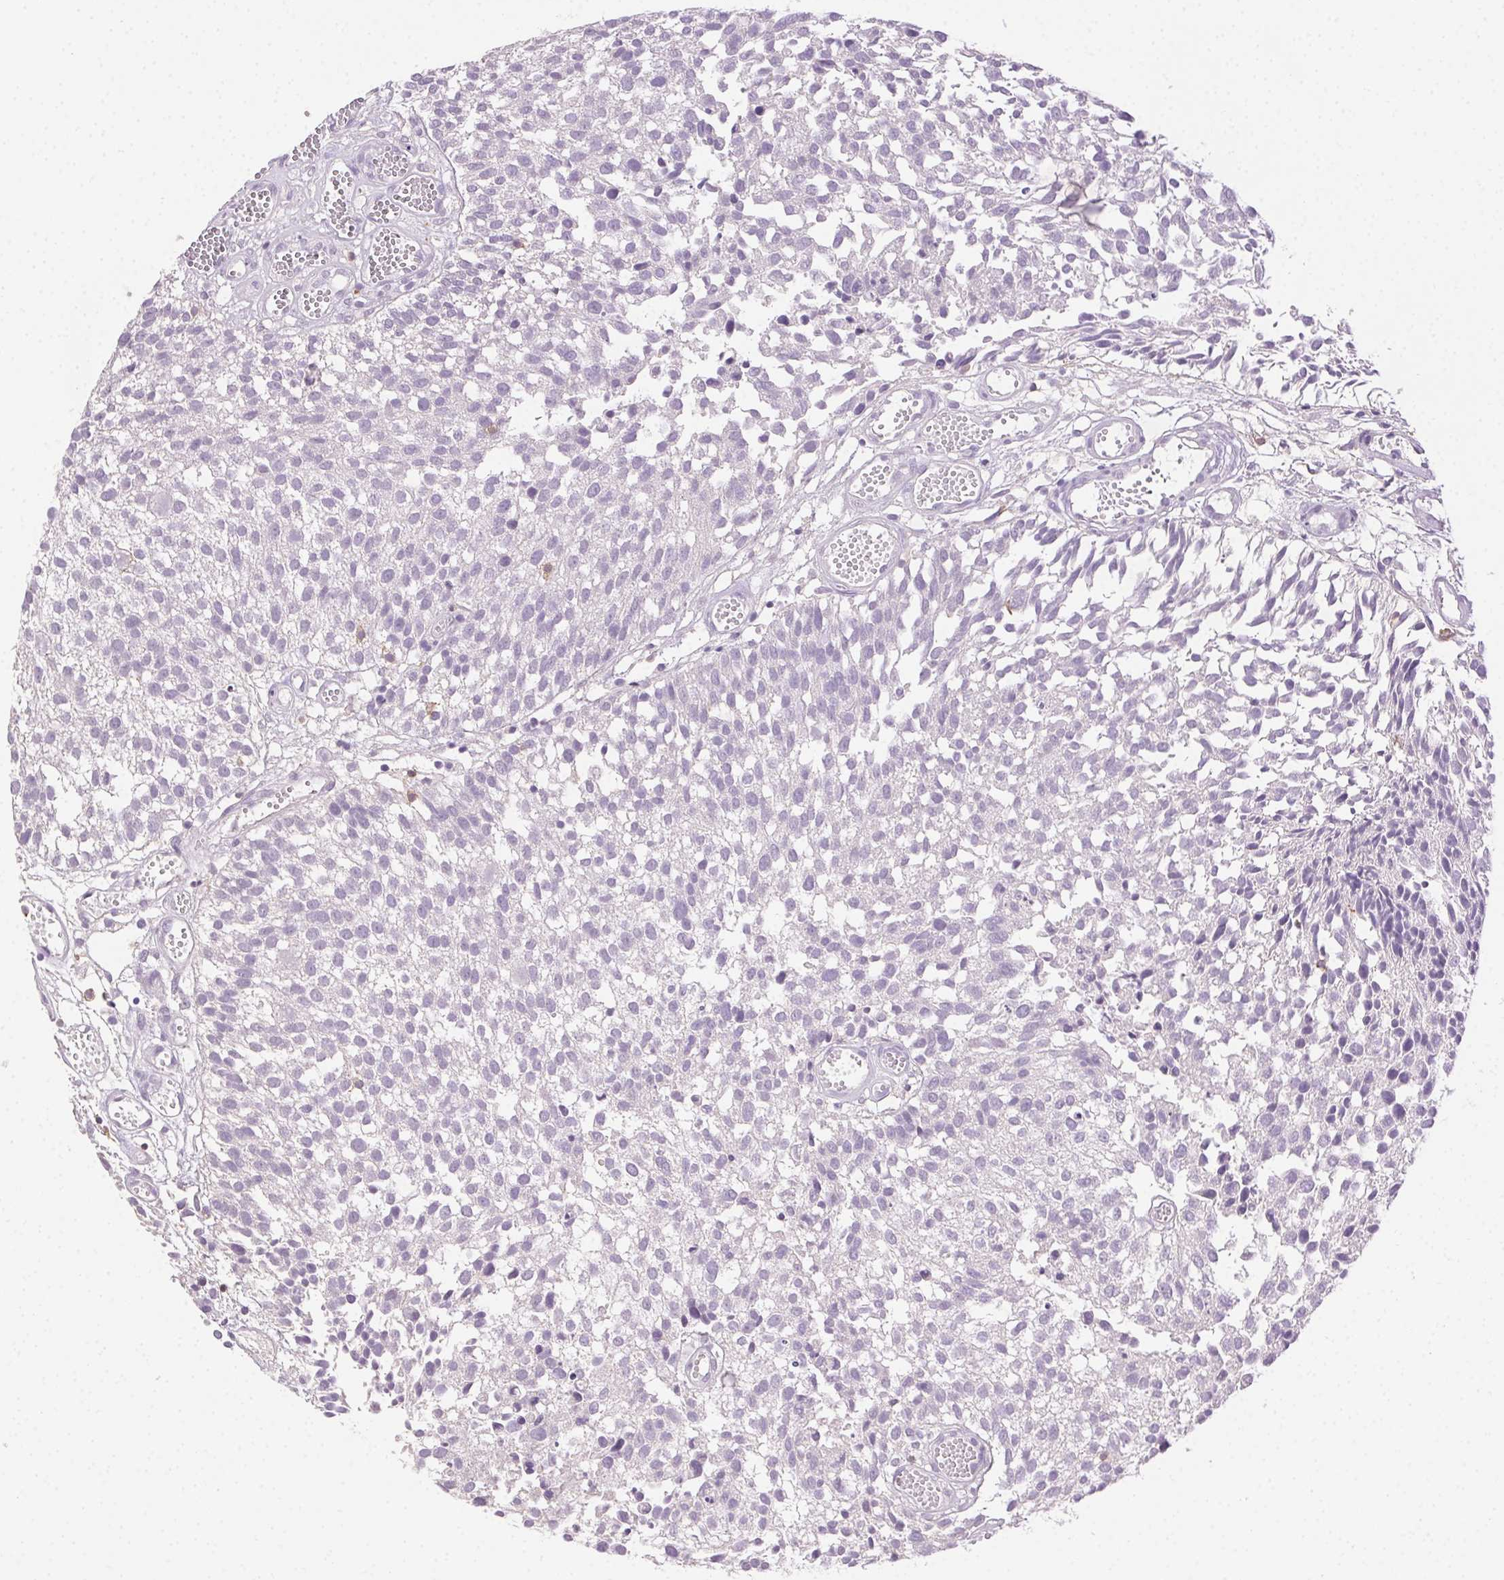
{"staining": {"intensity": "negative", "quantity": "none", "location": "none"}, "tissue": "urothelial cancer", "cell_type": "Tumor cells", "image_type": "cancer", "snomed": [{"axis": "morphology", "description": "Urothelial carcinoma, Low grade"}, {"axis": "topography", "description": "Urinary bladder"}], "caption": "High power microscopy image of an IHC image of urothelial carcinoma (low-grade), revealing no significant expression in tumor cells. Brightfield microscopy of IHC stained with DAB (brown) and hematoxylin (blue), captured at high magnification.", "gene": "AKAP5", "patient": {"sex": "male", "age": 70}}